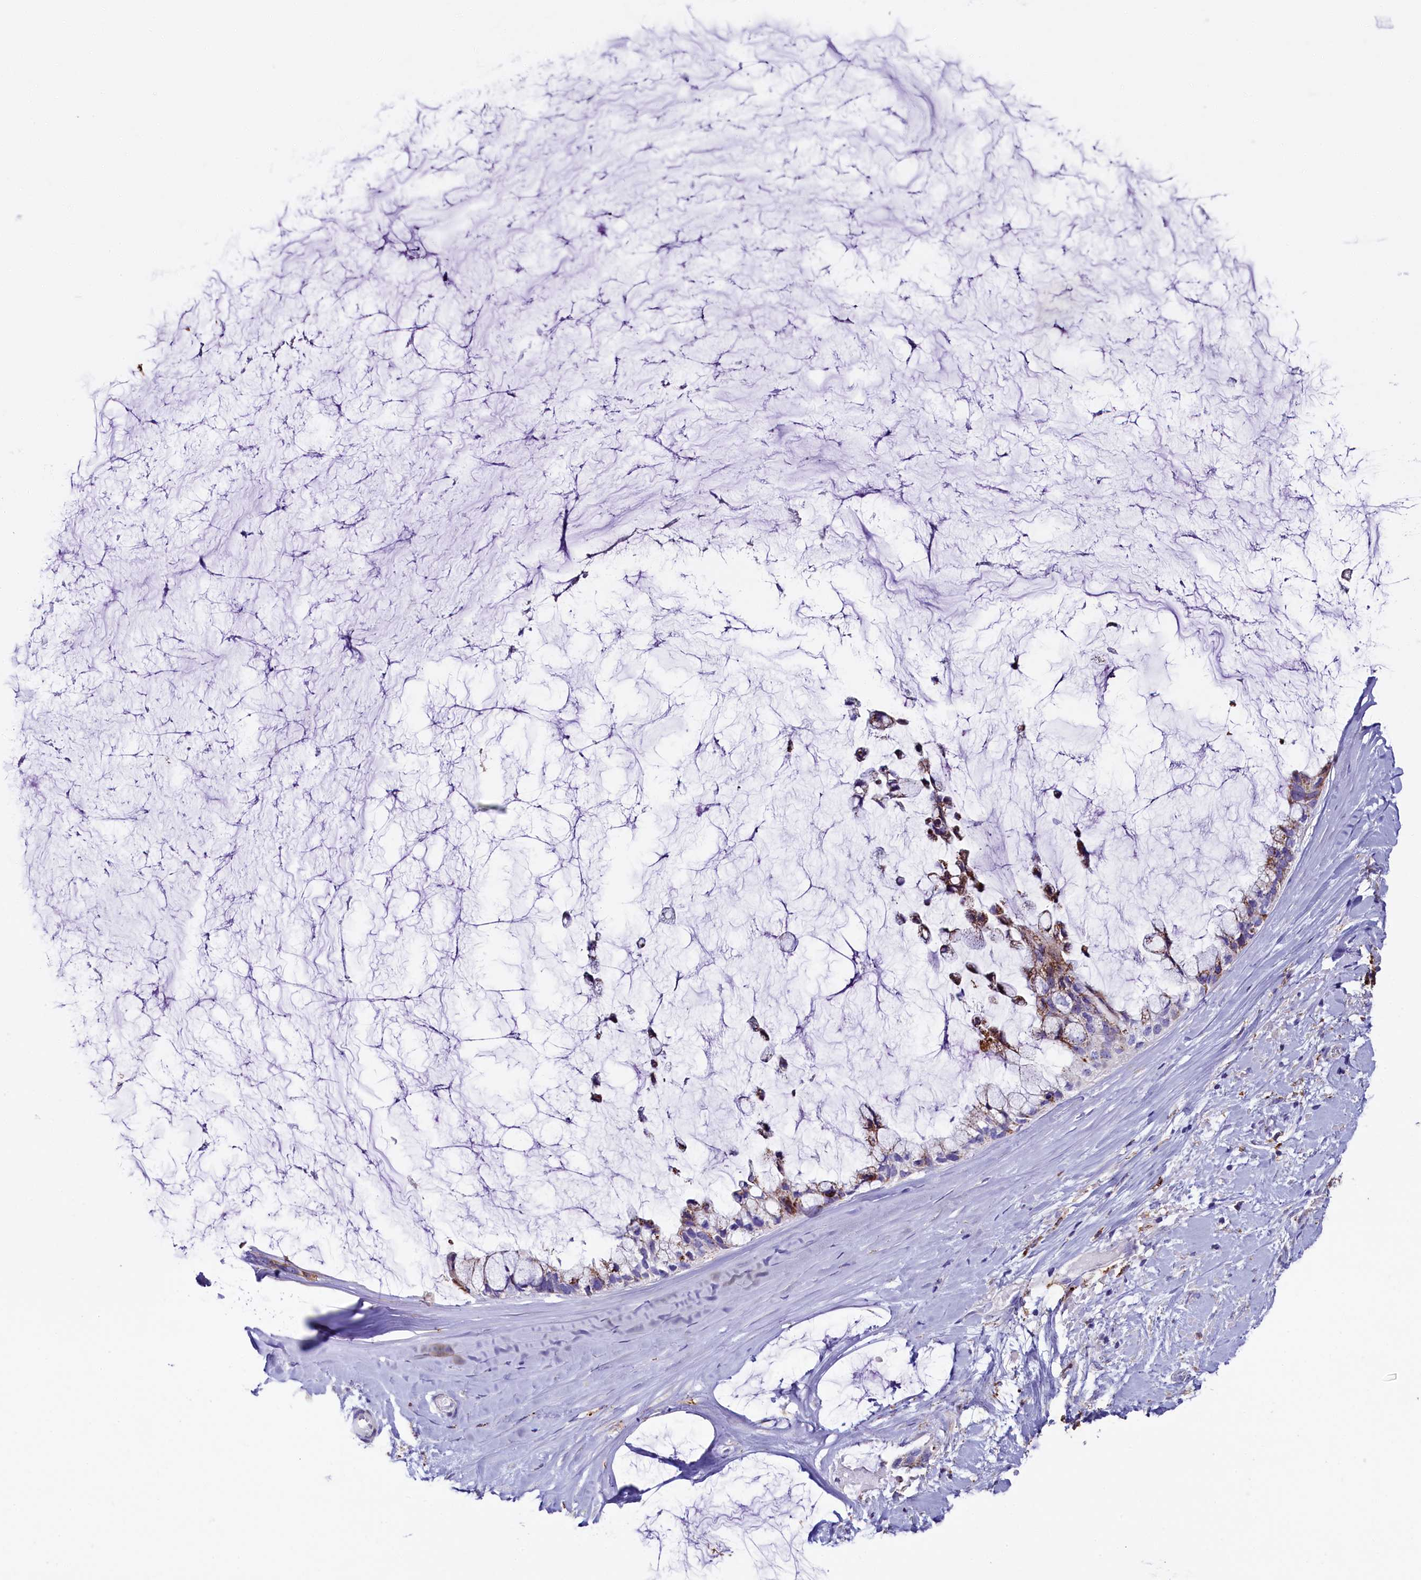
{"staining": {"intensity": "weak", "quantity": "<25%", "location": "cytoplasmic/membranous"}, "tissue": "ovarian cancer", "cell_type": "Tumor cells", "image_type": "cancer", "snomed": [{"axis": "morphology", "description": "Cystadenocarcinoma, mucinous, NOS"}, {"axis": "topography", "description": "Ovary"}], "caption": "High magnification brightfield microscopy of ovarian cancer stained with DAB (brown) and counterstained with hematoxylin (blue): tumor cells show no significant expression. (Immunohistochemistry, brightfield microscopy, high magnification).", "gene": "IL20RA", "patient": {"sex": "female", "age": 39}}